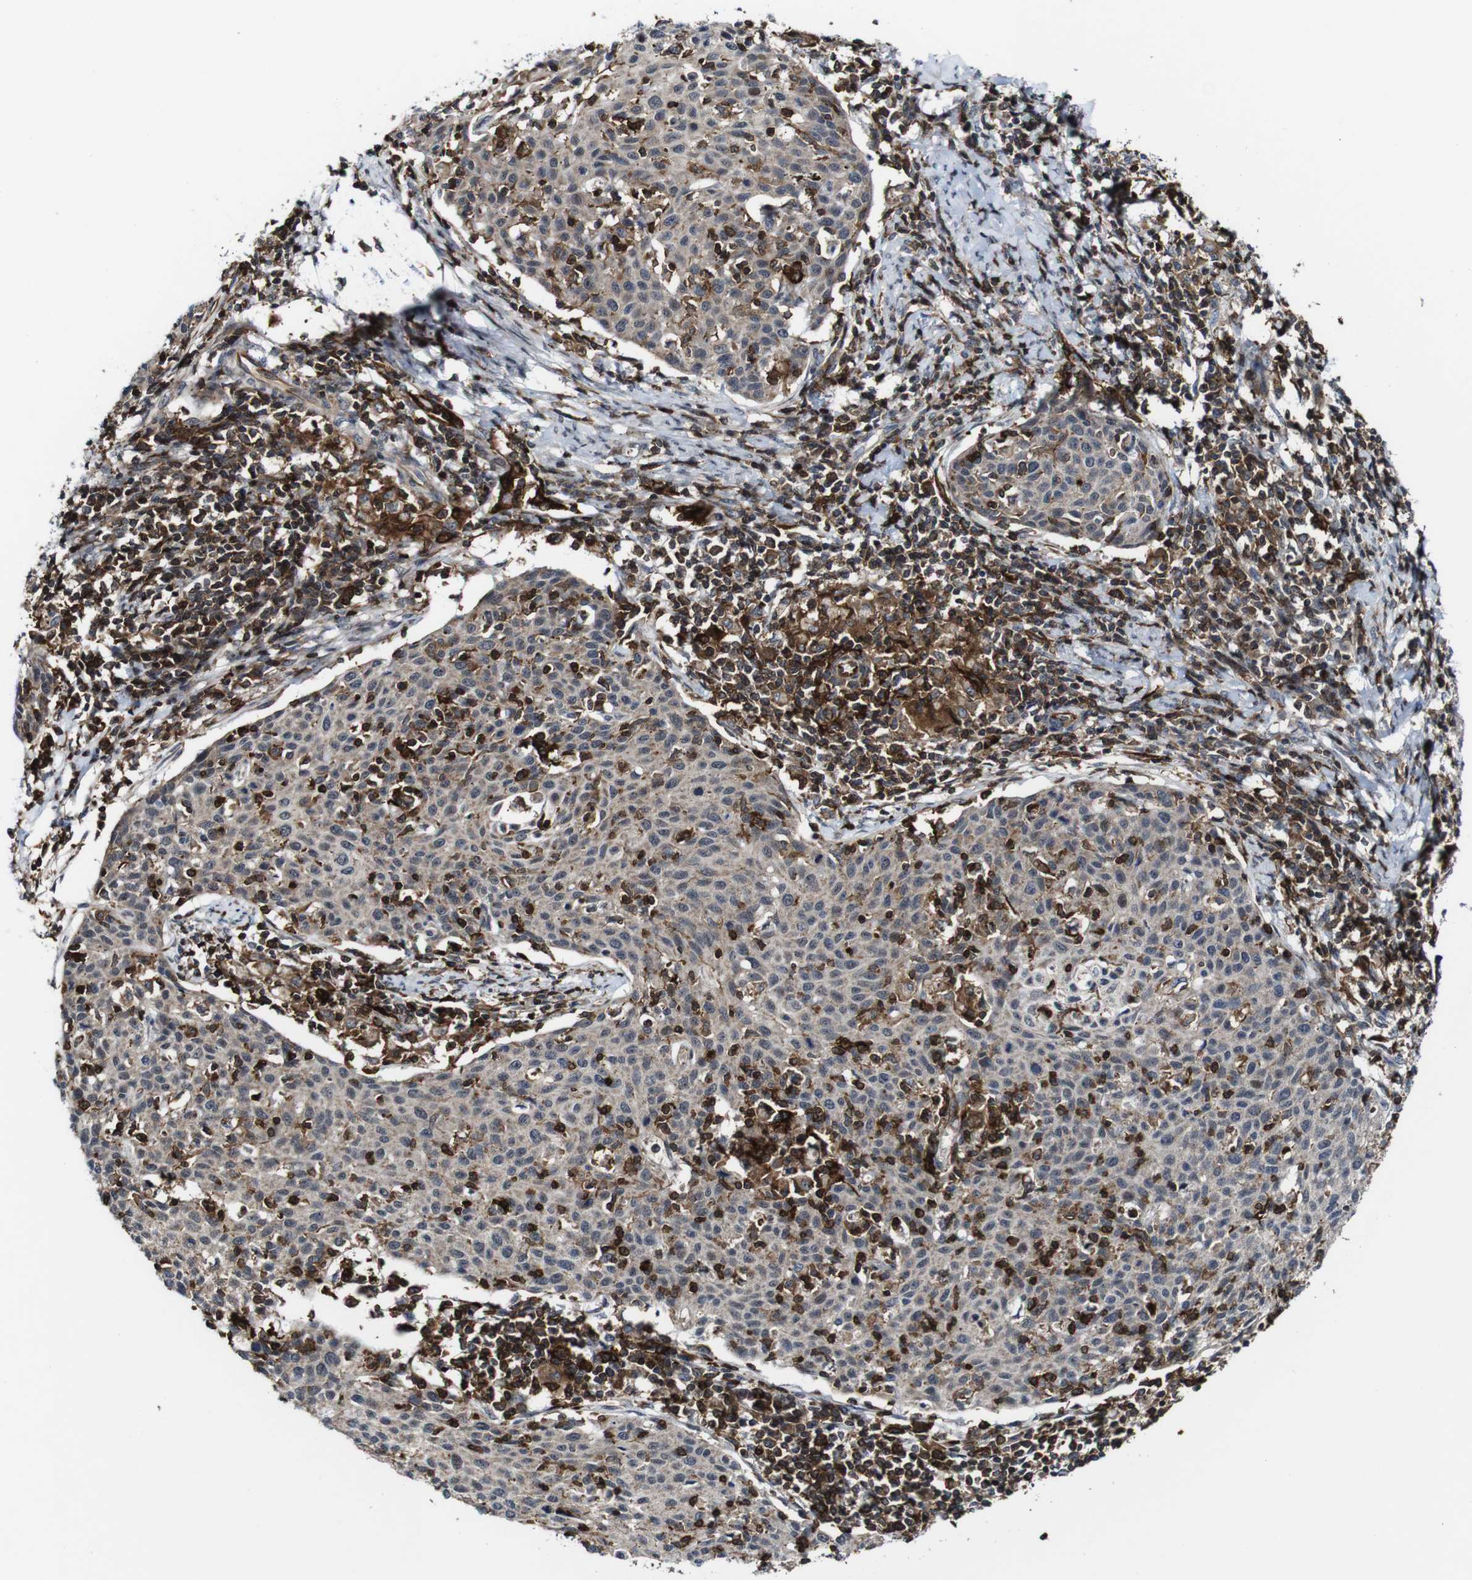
{"staining": {"intensity": "moderate", "quantity": ">75%", "location": "cytoplasmic/membranous"}, "tissue": "cervical cancer", "cell_type": "Tumor cells", "image_type": "cancer", "snomed": [{"axis": "morphology", "description": "Squamous cell carcinoma, NOS"}, {"axis": "topography", "description": "Cervix"}], "caption": "IHC micrograph of neoplastic tissue: human cervical squamous cell carcinoma stained using immunohistochemistry demonstrates medium levels of moderate protein expression localized specifically in the cytoplasmic/membranous of tumor cells, appearing as a cytoplasmic/membranous brown color.", "gene": "JAK2", "patient": {"sex": "female", "age": 38}}